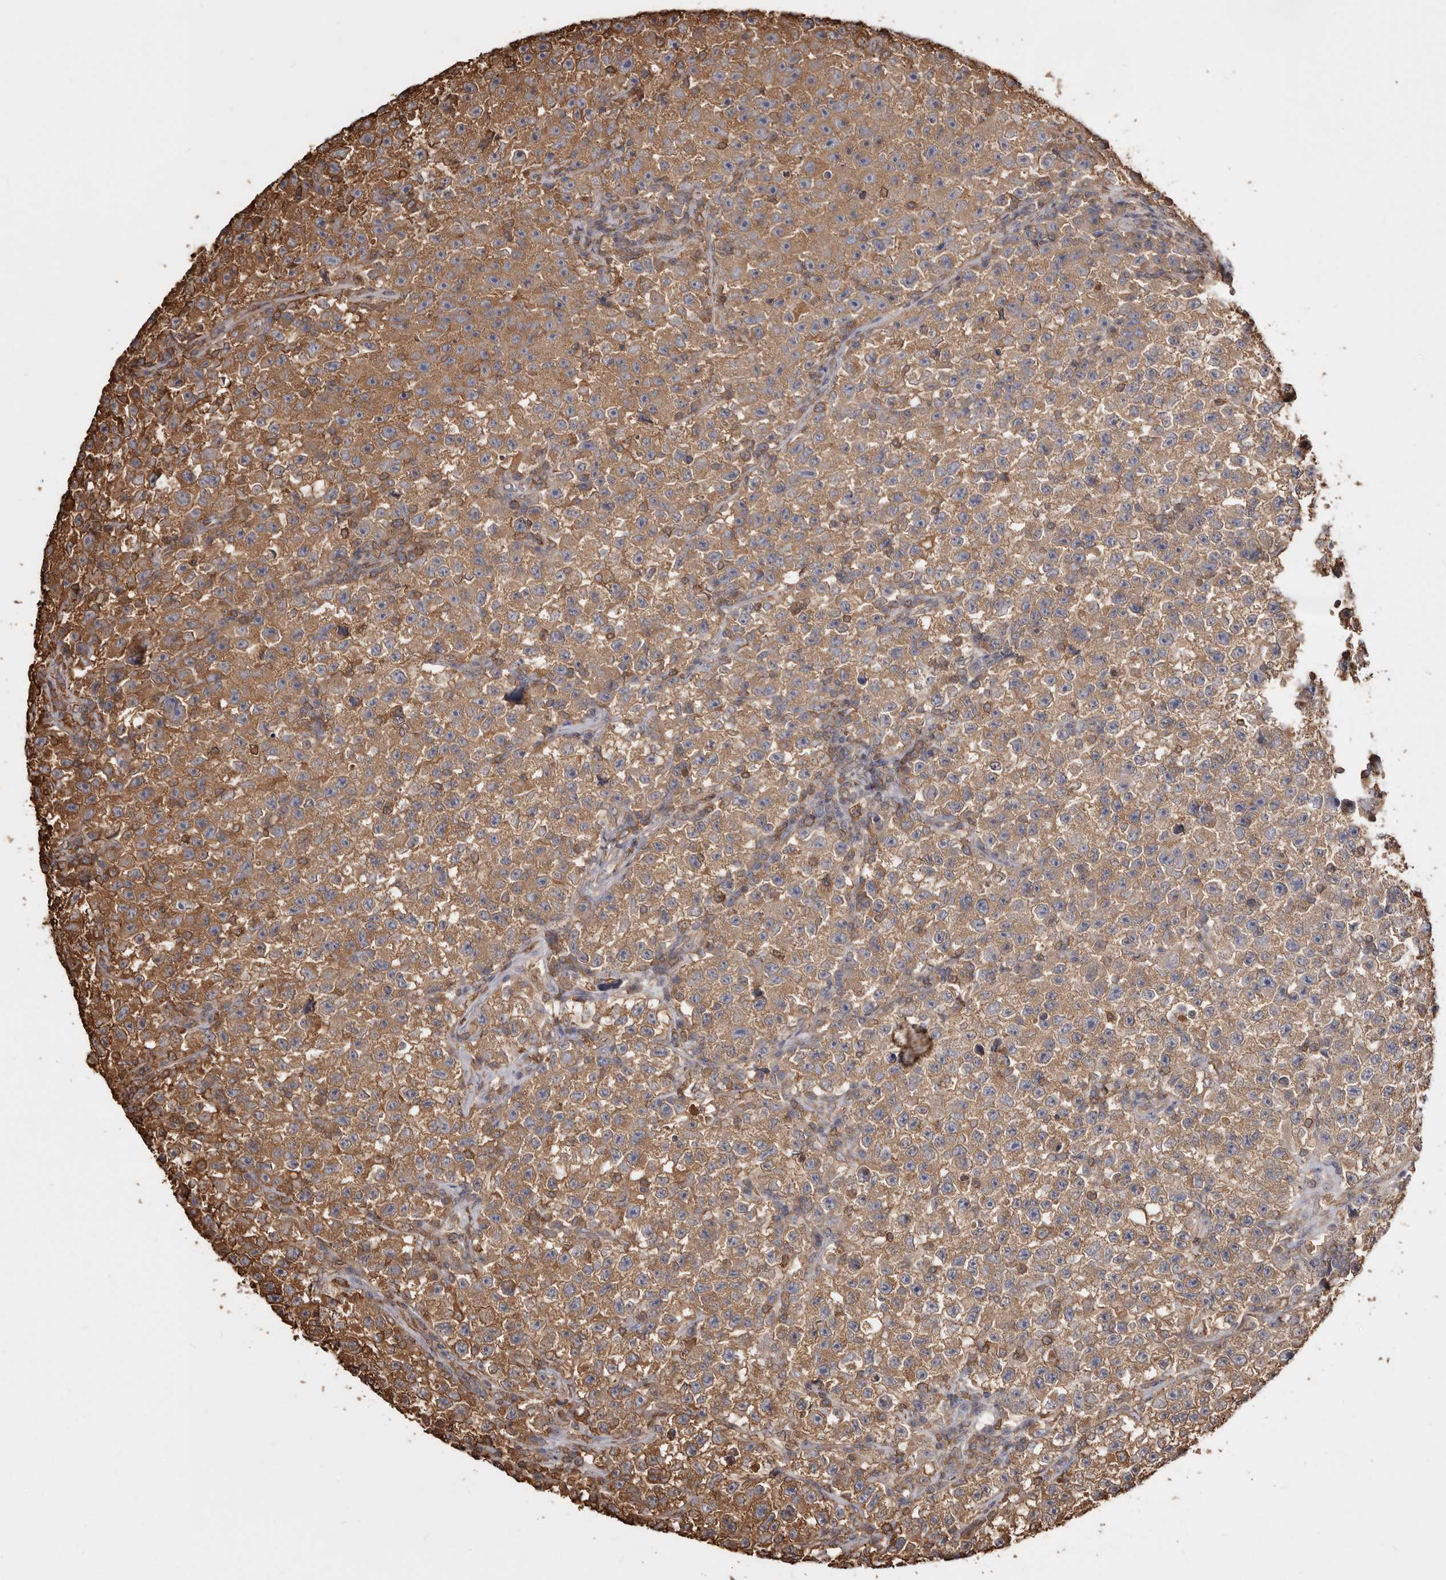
{"staining": {"intensity": "moderate", "quantity": ">75%", "location": "cytoplasmic/membranous"}, "tissue": "testis cancer", "cell_type": "Tumor cells", "image_type": "cancer", "snomed": [{"axis": "morphology", "description": "Seminoma, NOS"}, {"axis": "topography", "description": "Testis"}], "caption": "Tumor cells exhibit moderate cytoplasmic/membranous expression in about >75% of cells in testis seminoma.", "gene": "PKM", "patient": {"sex": "male", "age": 22}}